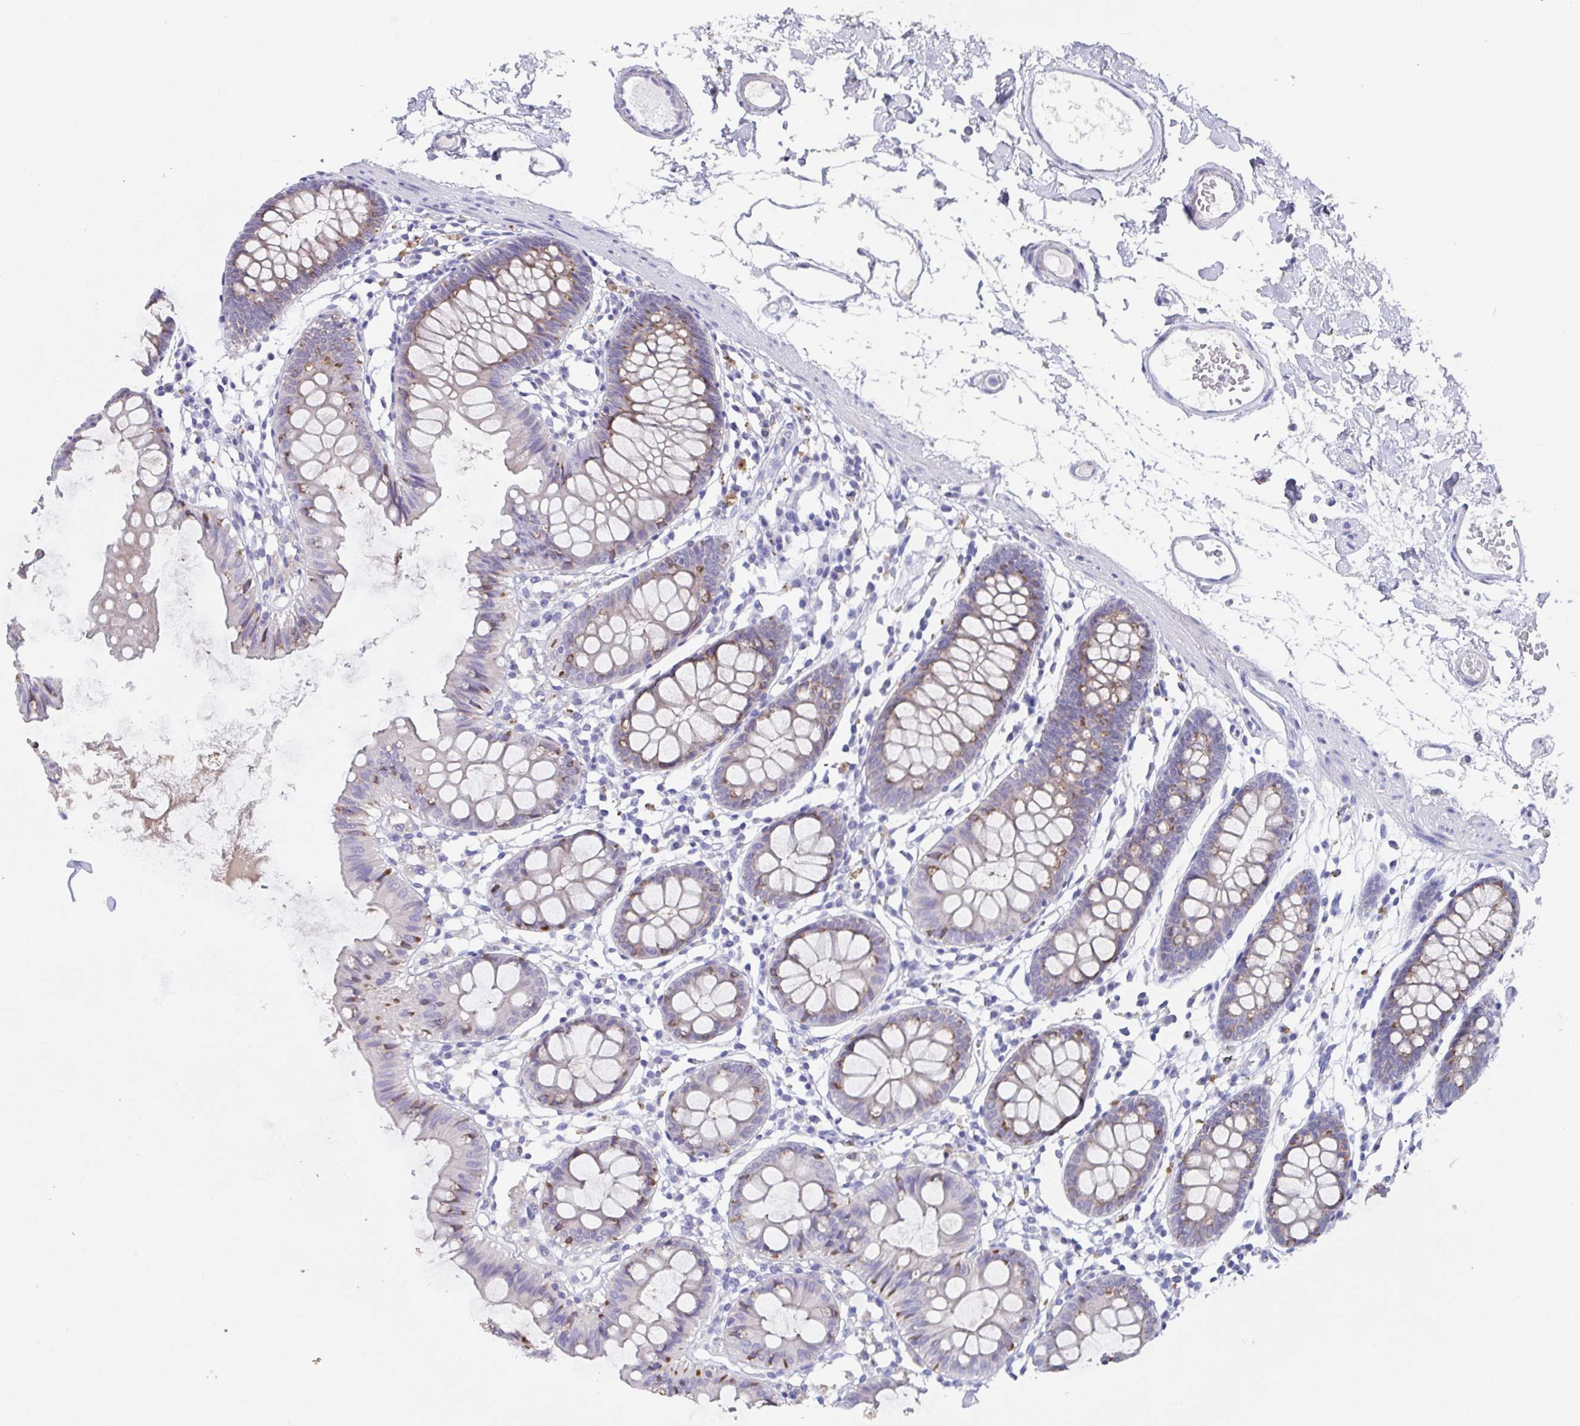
{"staining": {"intensity": "negative", "quantity": "none", "location": "none"}, "tissue": "colon", "cell_type": "Endothelial cells", "image_type": "normal", "snomed": [{"axis": "morphology", "description": "Normal tissue, NOS"}, {"axis": "topography", "description": "Colon"}], "caption": "High power microscopy photomicrograph of an immunohistochemistry (IHC) histopathology image of normal colon, revealing no significant positivity in endothelial cells.", "gene": "SSC4D", "patient": {"sex": "female", "age": 84}}